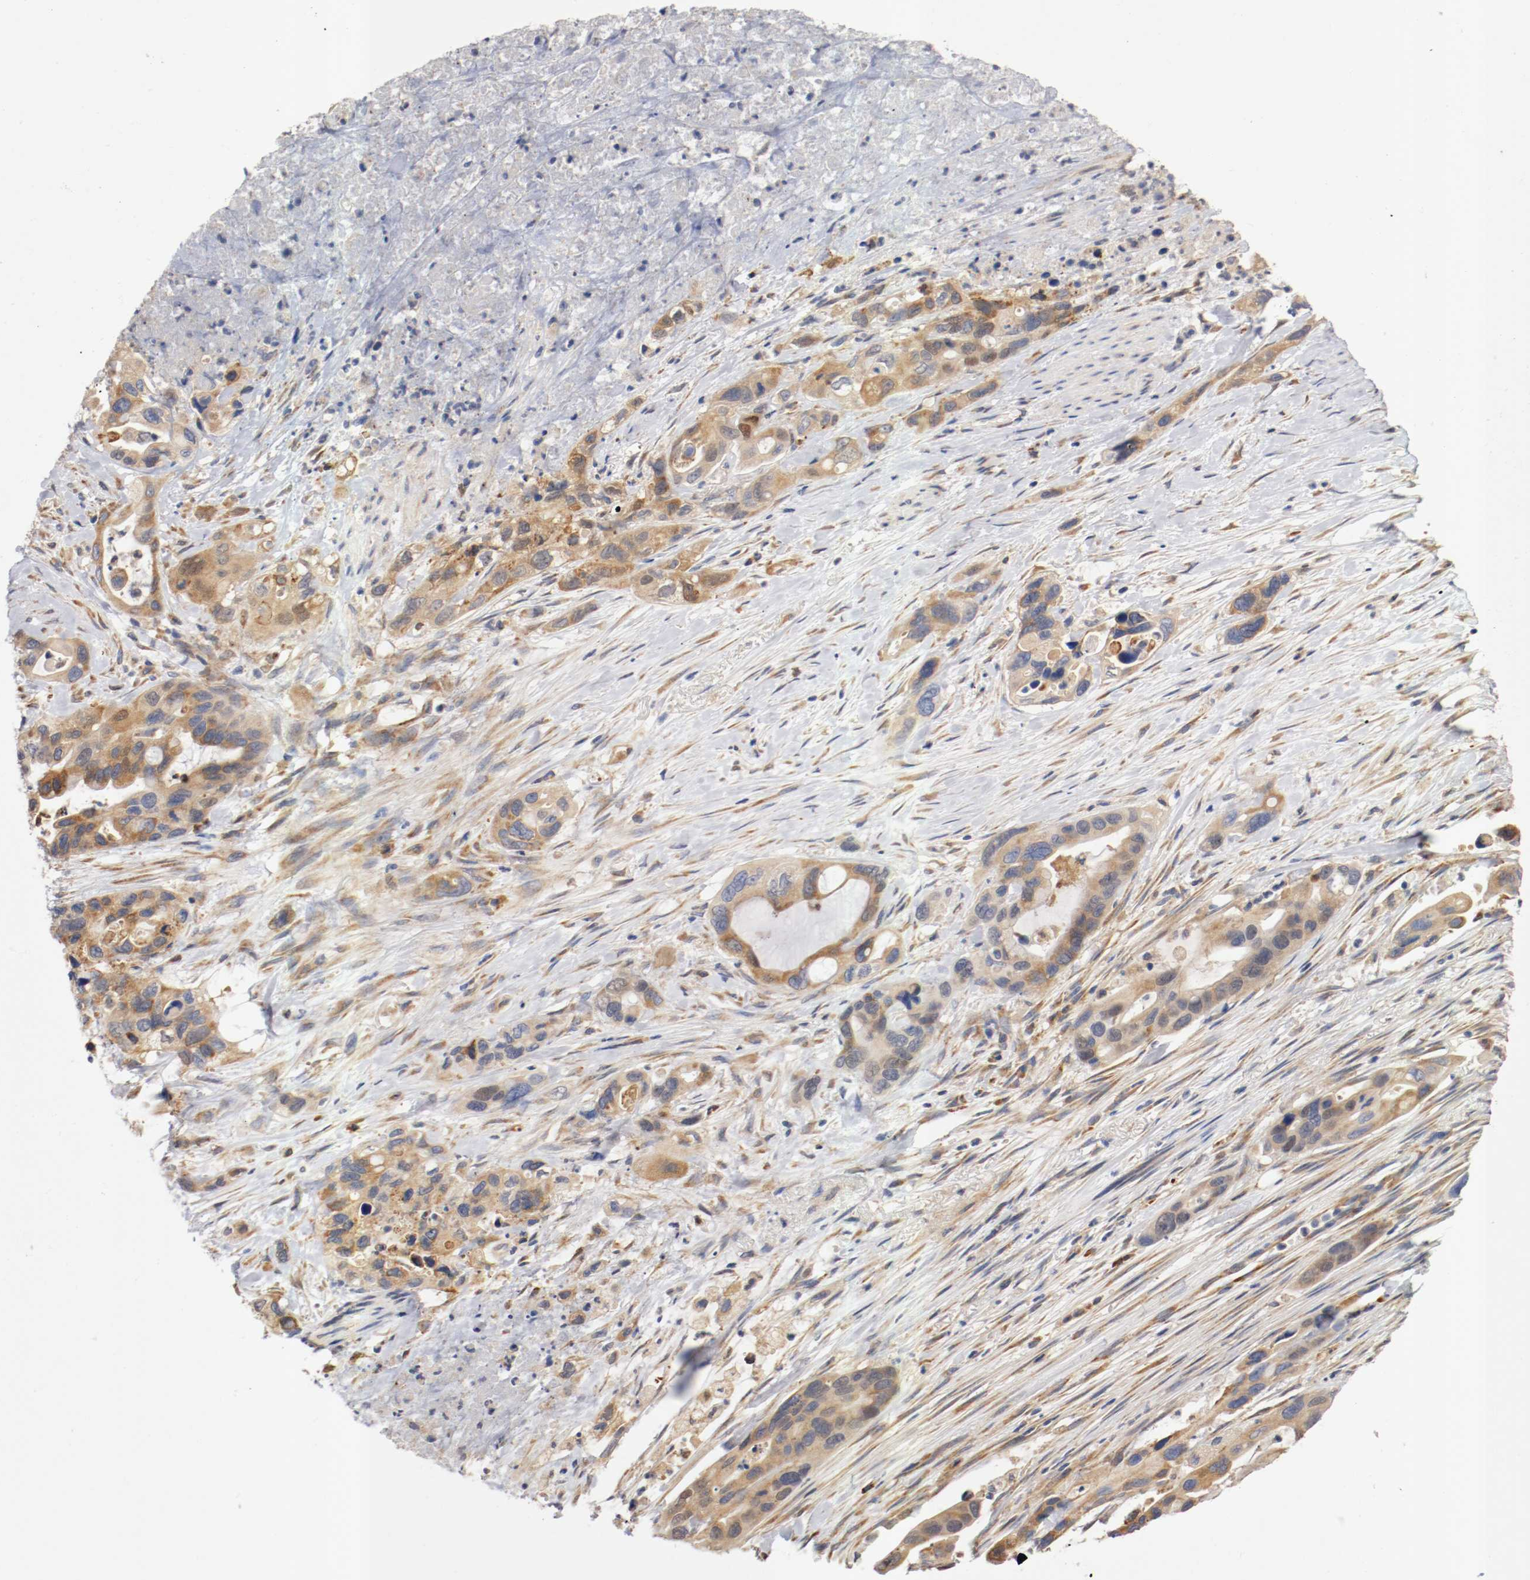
{"staining": {"intensity": "moderate", "quantity": ">75%", "location": "cytoplasmic/membranous"}, "tissue": "pancreatic cancer", "cell_type": "Tumor cells", "image_type": "cancer", "snomed": [{"axis": "morphology", "description": "Adenocarcinoma, NOS"}, {"axis": "topography", "description": "Pancreas"}], "caption": "A histopathology image of human pancreatic cancer (adenocarcinoma) stained for a protein displays moderate cytoplasmic/membranous brown staining in tumor cells. Ihc stains the protein in brown and the nuclei are stained blue.", "gene": "TNFSF13", "patient": {"sex": "female", "age": 71}}